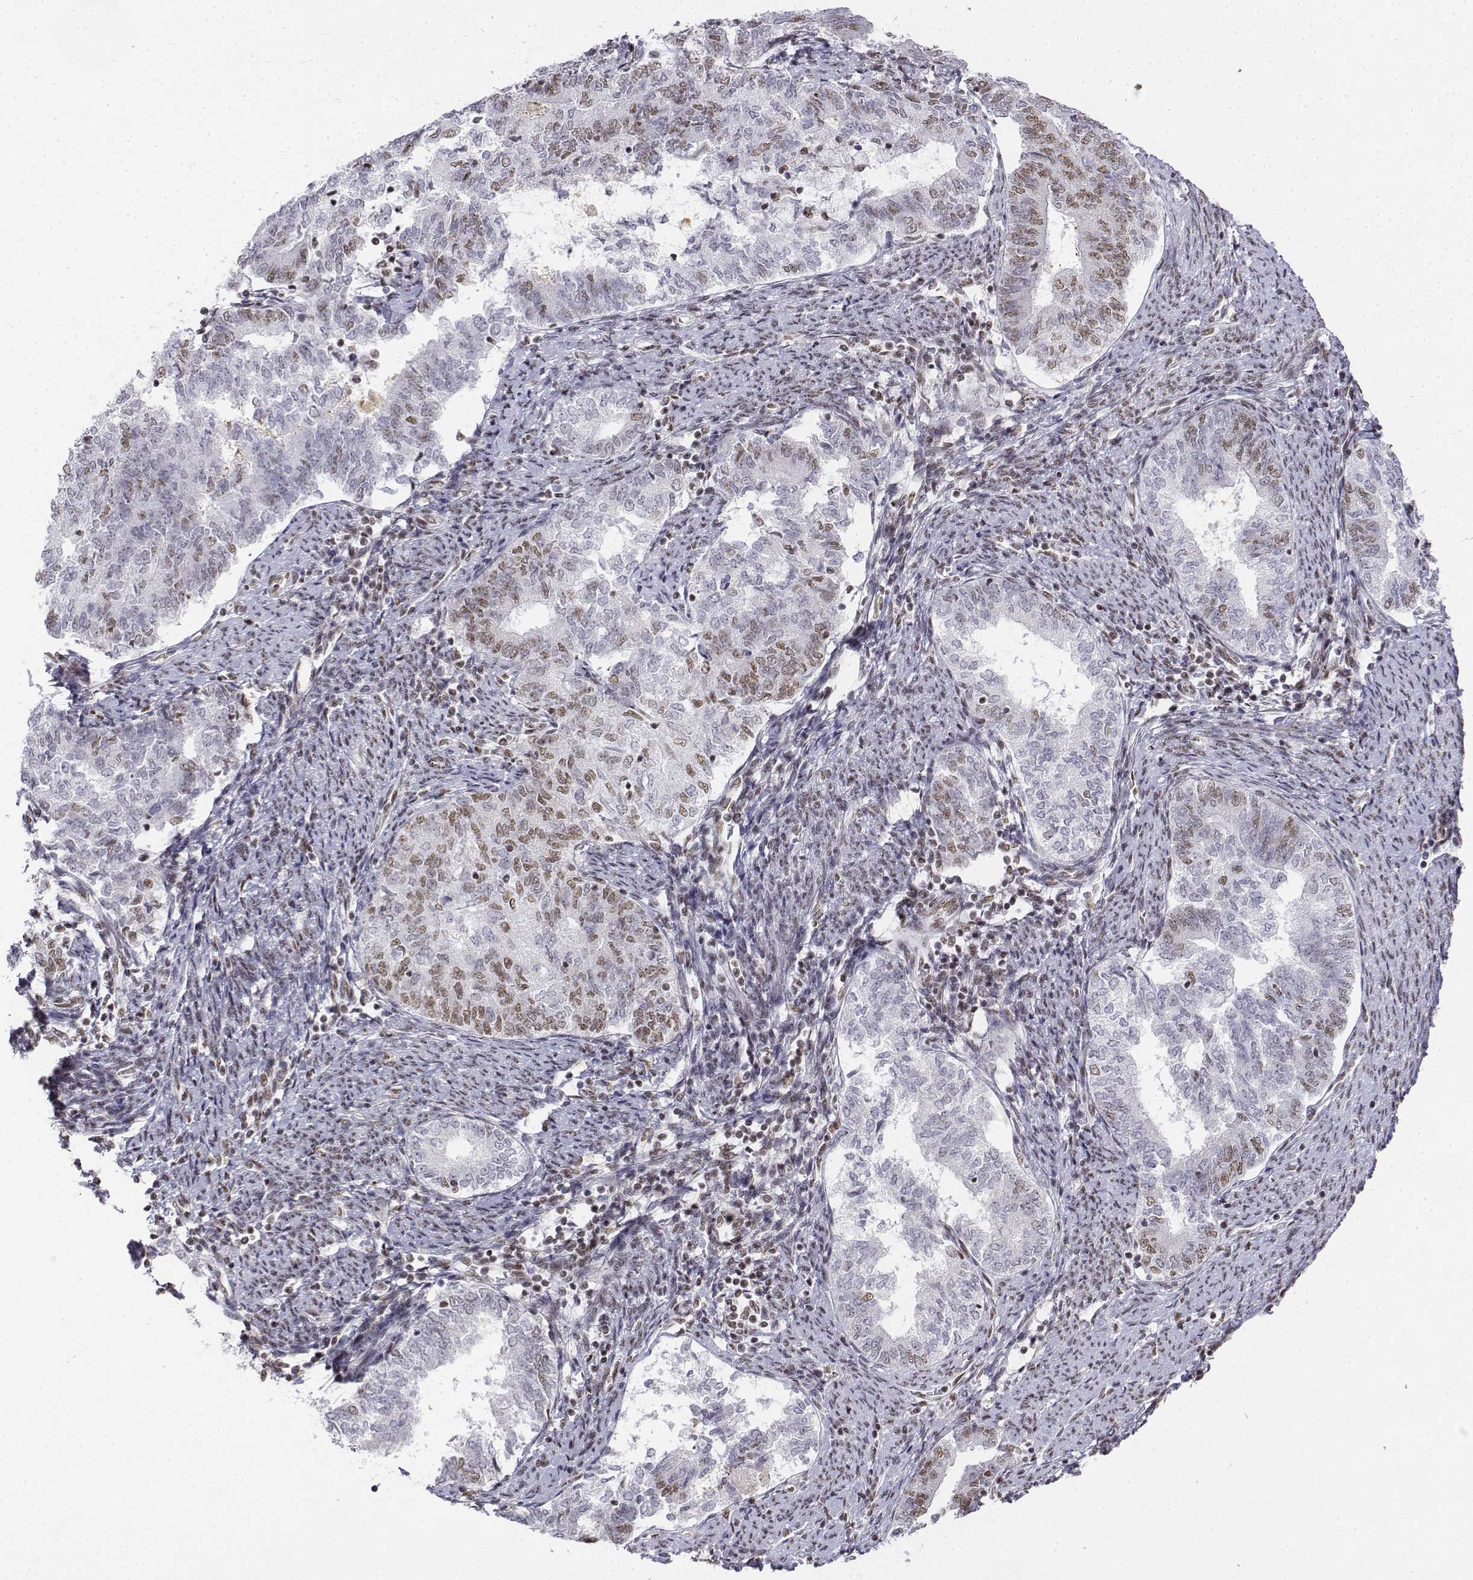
{"staining": {"intensity": "moderate", "quantity": "<25%", "location": "nuclear"}, "tissue": "endometrial cancer", "cell_type": "Tumor cells", "image_type": "cancer", "snomed": [{"axis": "morphology", "description": "Adenocarcinoma, NOS"}, {"axis": "topography", "description": "Endometrium"}], "caption": "Immunohistochemistry (IHC) (DAB) staining of human endometrial cancer displays moderate nuclear protein staining in about <25% of tumor cells.", "gene": "SETD1A", "patient": {"sex": "female", "age": 65}}